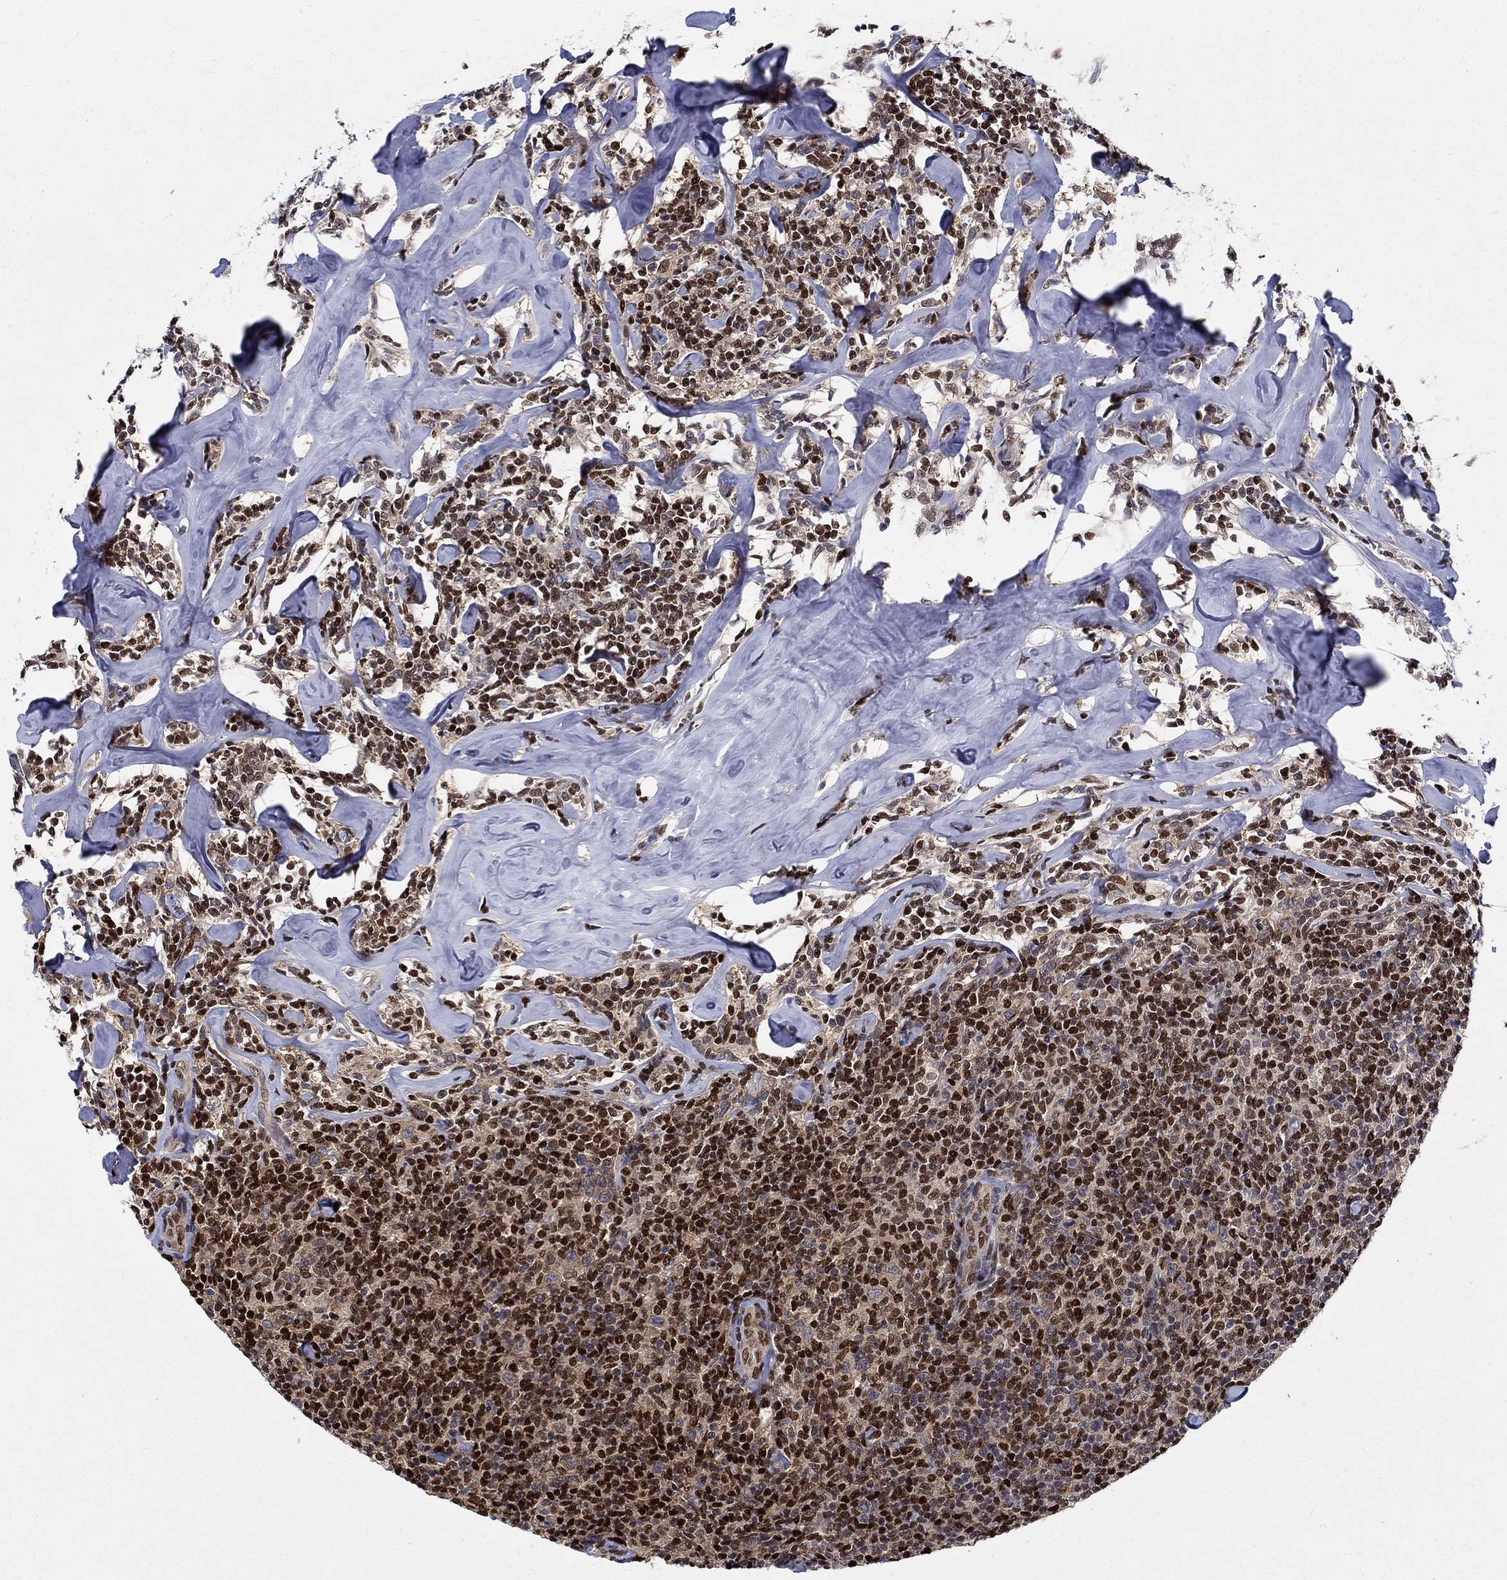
{"staining": {"intensity": "strong", "quantity": ">75%", "location": "nuclear"}, "tissue": "lymphoma", "cell_type": "Tumor cells", "image_type": "cancer", "snomed": [{"axis": "morphology", "description": "Malignant lymphoma, non-Hodgkin's type, Low grade"}, {"axis": "topography", "description": "Lymph node"}], "caption": "A histopathology image showing strong nuclear expression in about >75% of tumor cells in low-grade malignant lymphoma, non-Hodgkin's type, as visualized by brown immunohistochemical staining.", "gene": "ZNF594", "patient": {"sex": "female", "age": 56}}